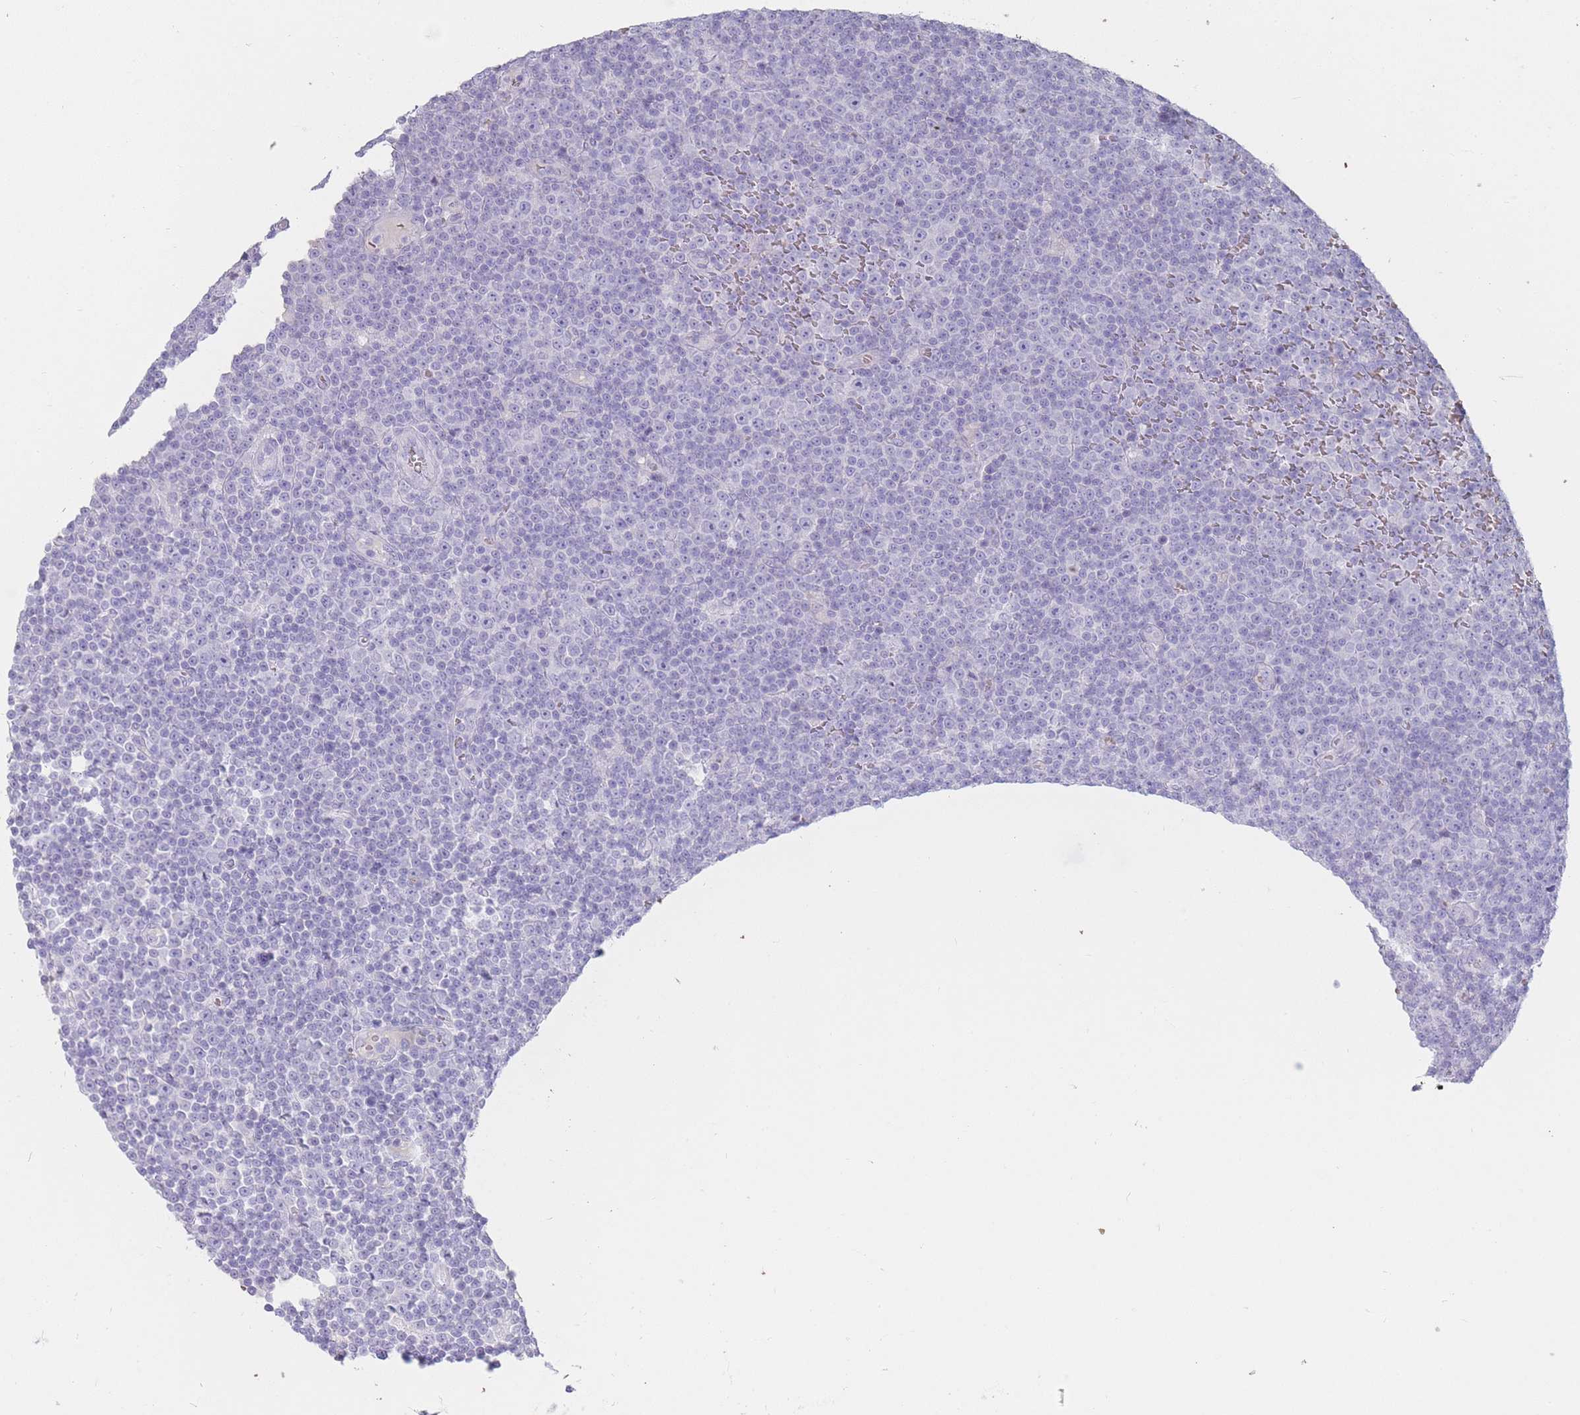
{"staining": {"intensity": "negative", "quantity": "none", "location": "none"}, "tissue": "lymphoma", "cell_type": "Tumor cells", "image_type": "cancer", "snomed": [{"axis": "morphology", "description": "Malignant lymphoma, non-Hodgkin's type, Low grade"}, {"axis": "topography", "description": "Lymph node"}], "caption": "Lymphoma was stained to show a protein in brown. There is no significant expression in tumor cells. (DAB (3,3'-diaminobenzidine) IHC visualized using brightfield microscopy, high magnification).", "gene": "HBG2", "patient": {"sex": "female", "age": 67}}